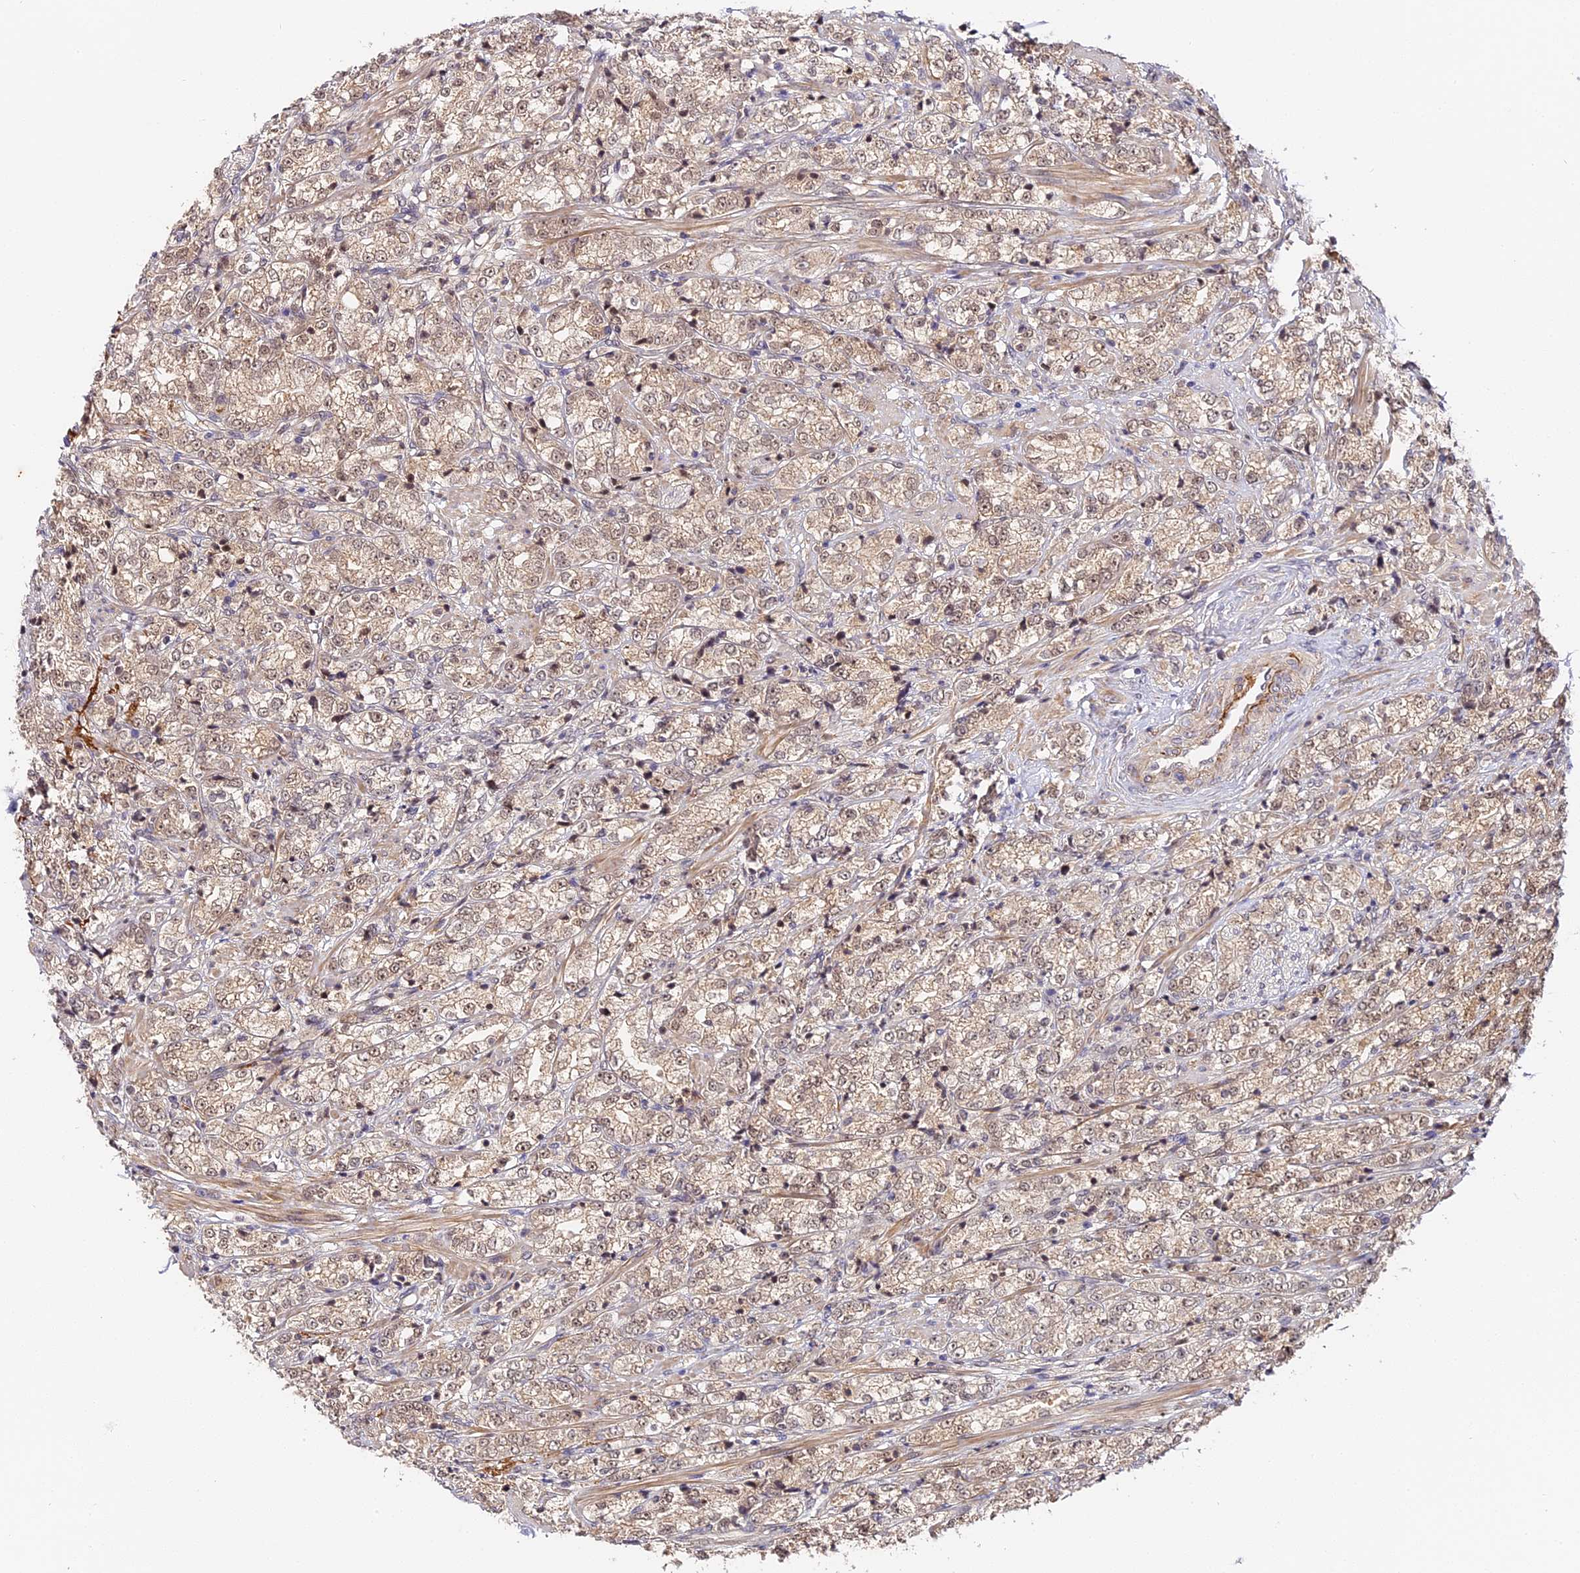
{"staining": {"intensity": "weak", "quantity": ">75%", "location": "nuclear"}, "tissue": "prostate cancer", "cell_type": "Tumor cells", "image_type": "cancer", "snomed": [{"axis": "morphology", "description": "Adenocarcinoma, High grade"}, {"axis": "topography", "description": "Prostate"}], "caption": "This is an image of immunohistochemistry staining of prostate adenocarcinoma (high-grade), which shows weak expression in the nuclear of tumor cells.", "gene": "IMPACT", "patient": {"sex": "male", "age": 69}}